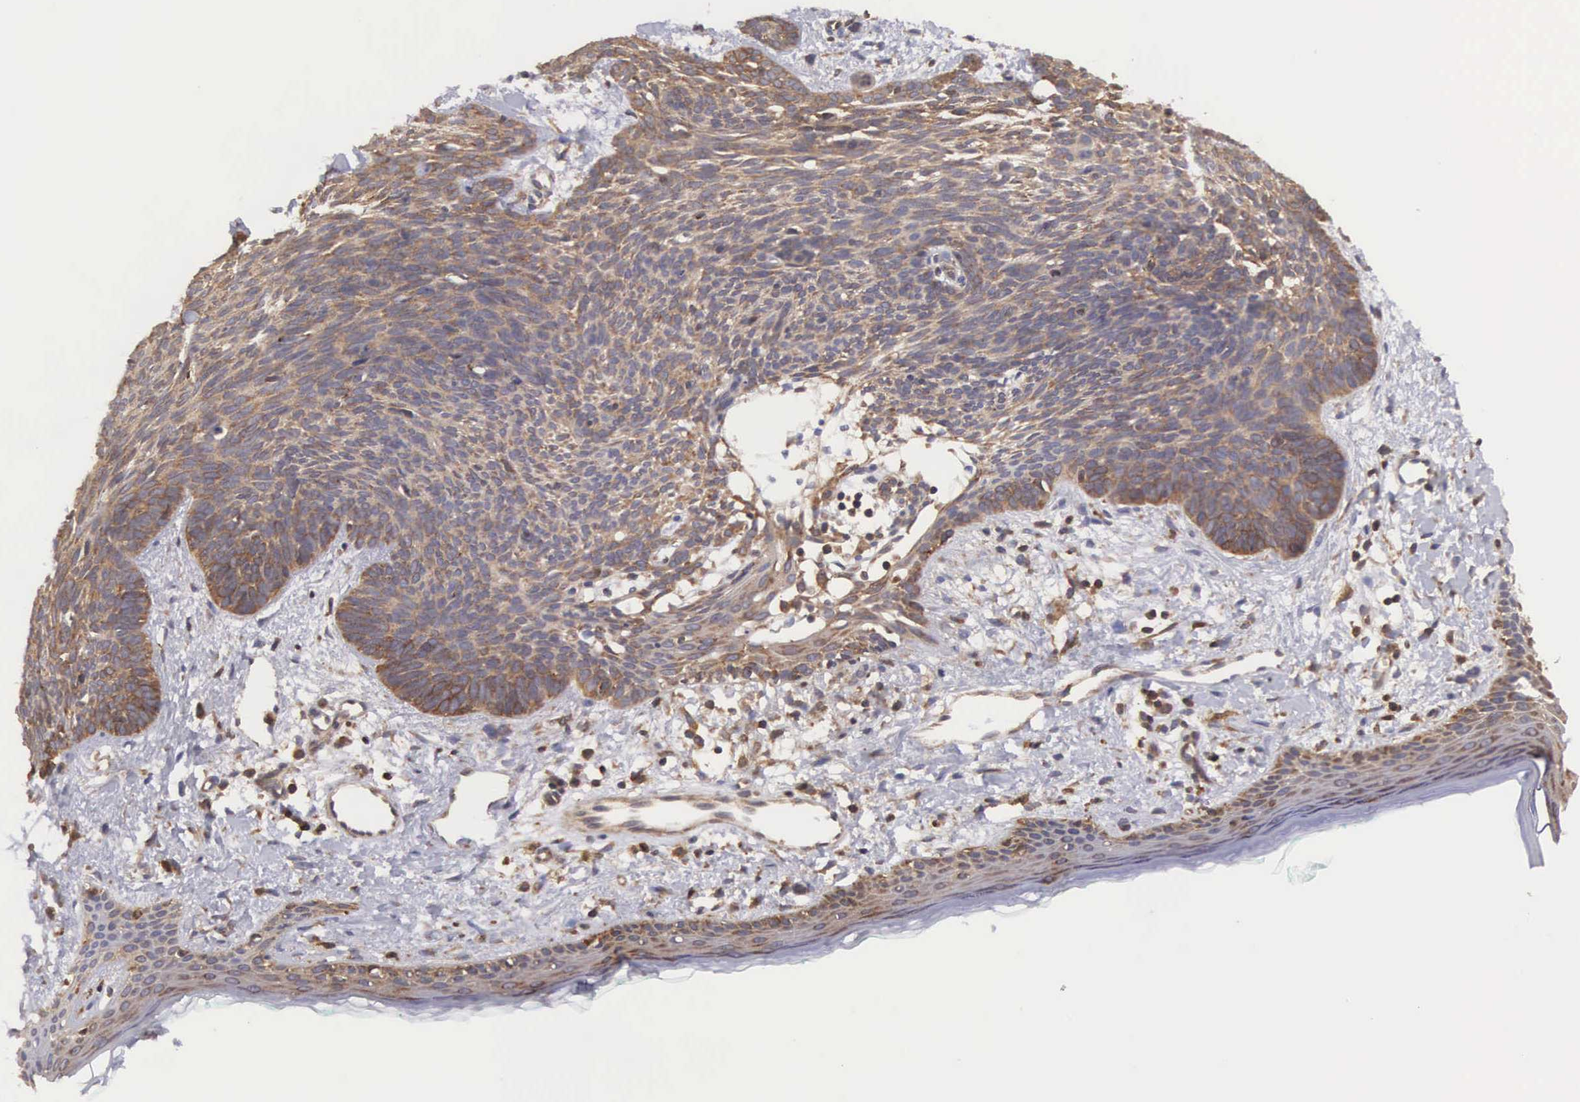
{"staining": {"intensity": "moderate", "quantity": ">75%", "location": "cytoplasmic/membranous"}, "tissue": "skin cancer", "cell_type": "Tumor cells", "image_type": "cancer", "snomed": [{"axis": "morphology", "description": "Basal cell carcinoma"}, {"axis": "topography", "description": "Skin"}], "caption": "IHC of skin basal cell carcinoma reveals medium levels of moderate cytoplasmic/membranous expression in about >75% of tumor cells. (Brightfield microscopy of DAB IHC at high magnification).", "gene": "DHRS1", "patient": {"sex": "female", "age": 81}}